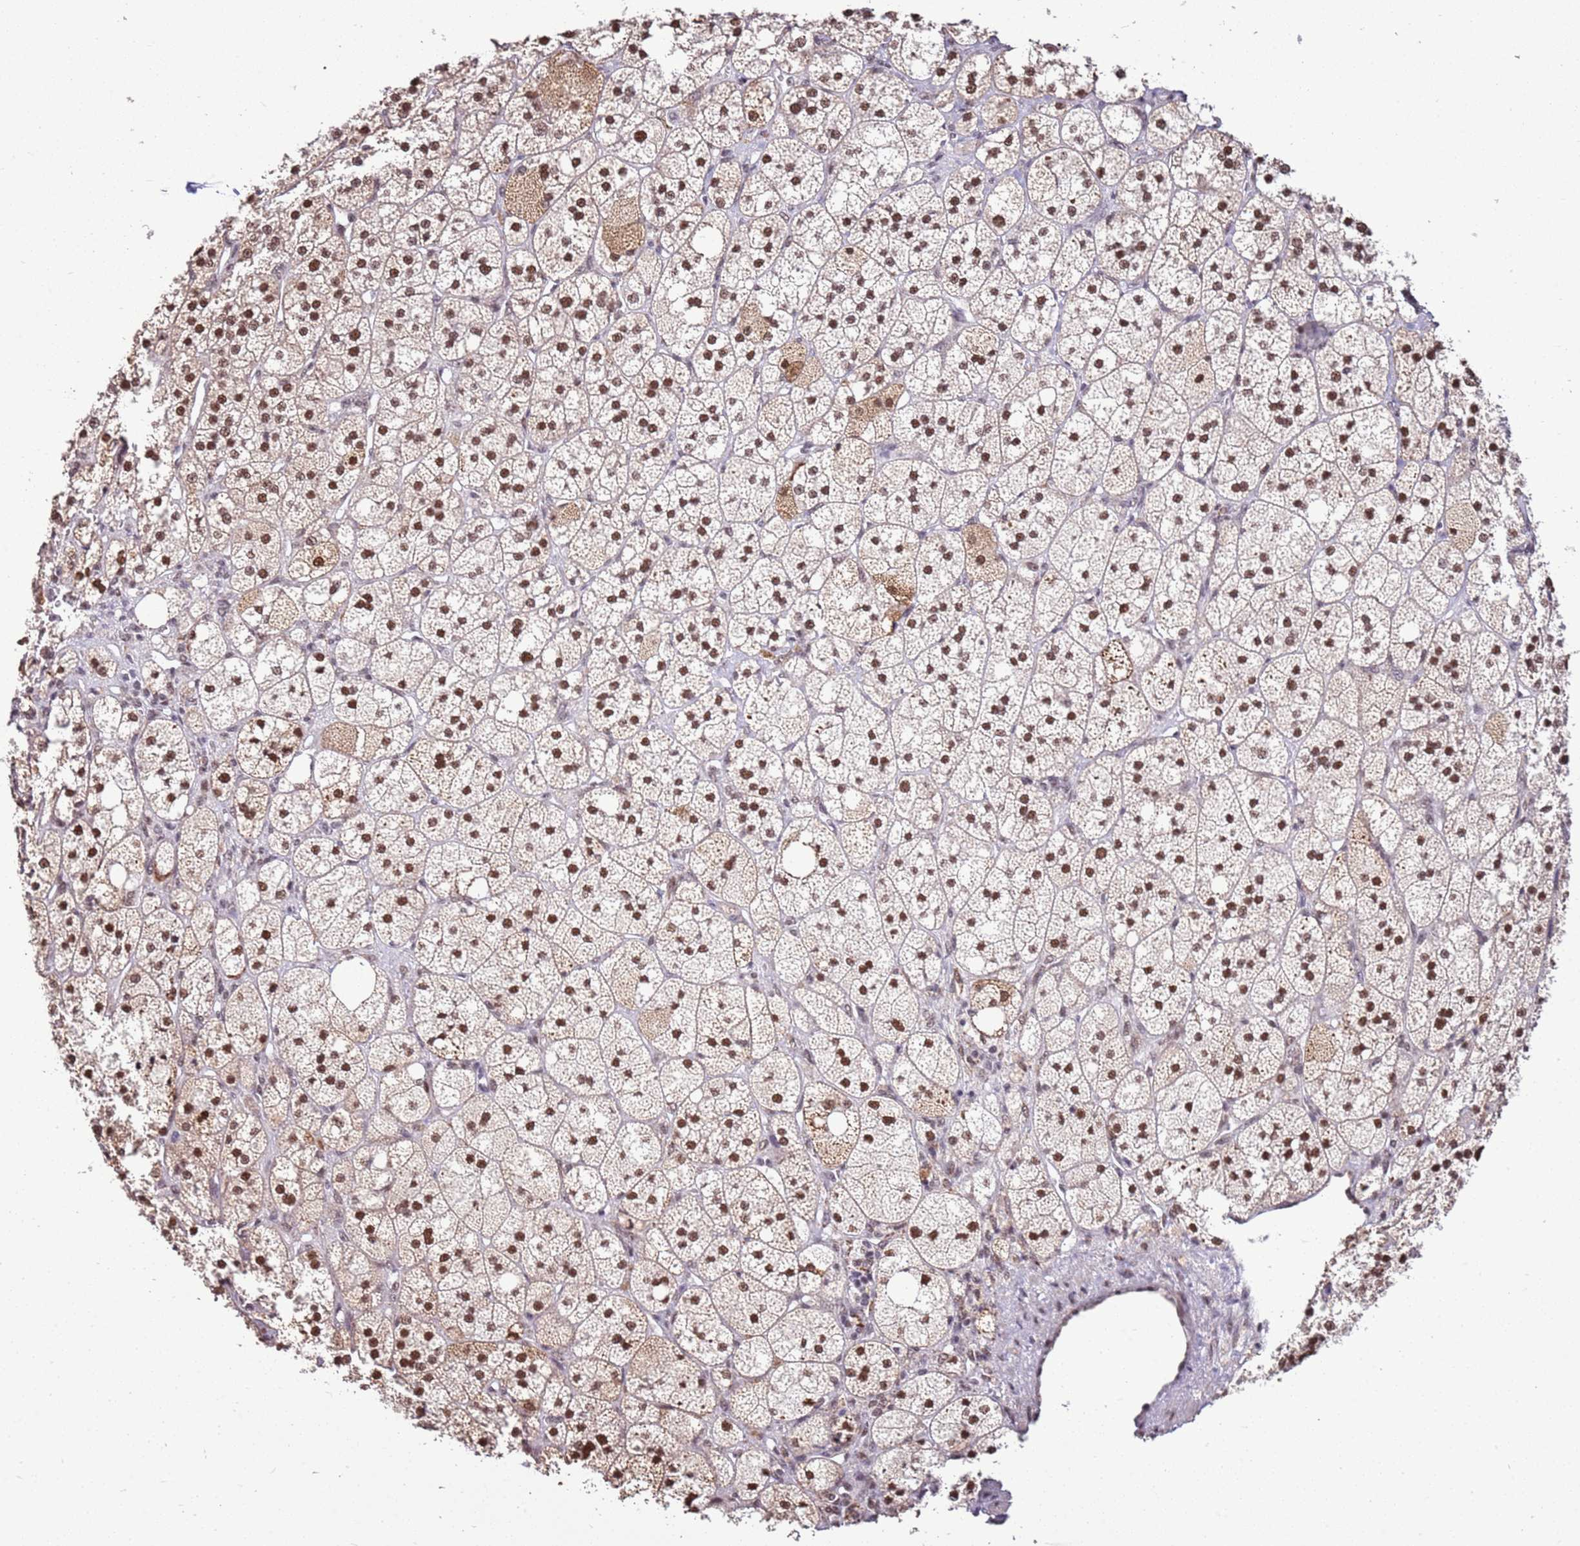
{"staining": {"intensity": "strong", "quantity": ">75%", "location": "cytoplasmic/membranous,nuclear"}, "tissue": "adrenal gland", "cell_type": "Glandular cells", "image_type": "normal", "snomed": [{"axis": "morphology", "description": "Normal tissue, NOS"}, {"axis": "topography", "description": "Adrenal gland"}], "caption": "Protein positivity by IHC displays strong cytoplasmic/membranous,nuclear positivity in about >75% of glandular cells in normal adrenal gland.", "gene": "AKAP8L", "patient": {"sex": "male", "age": 61}}